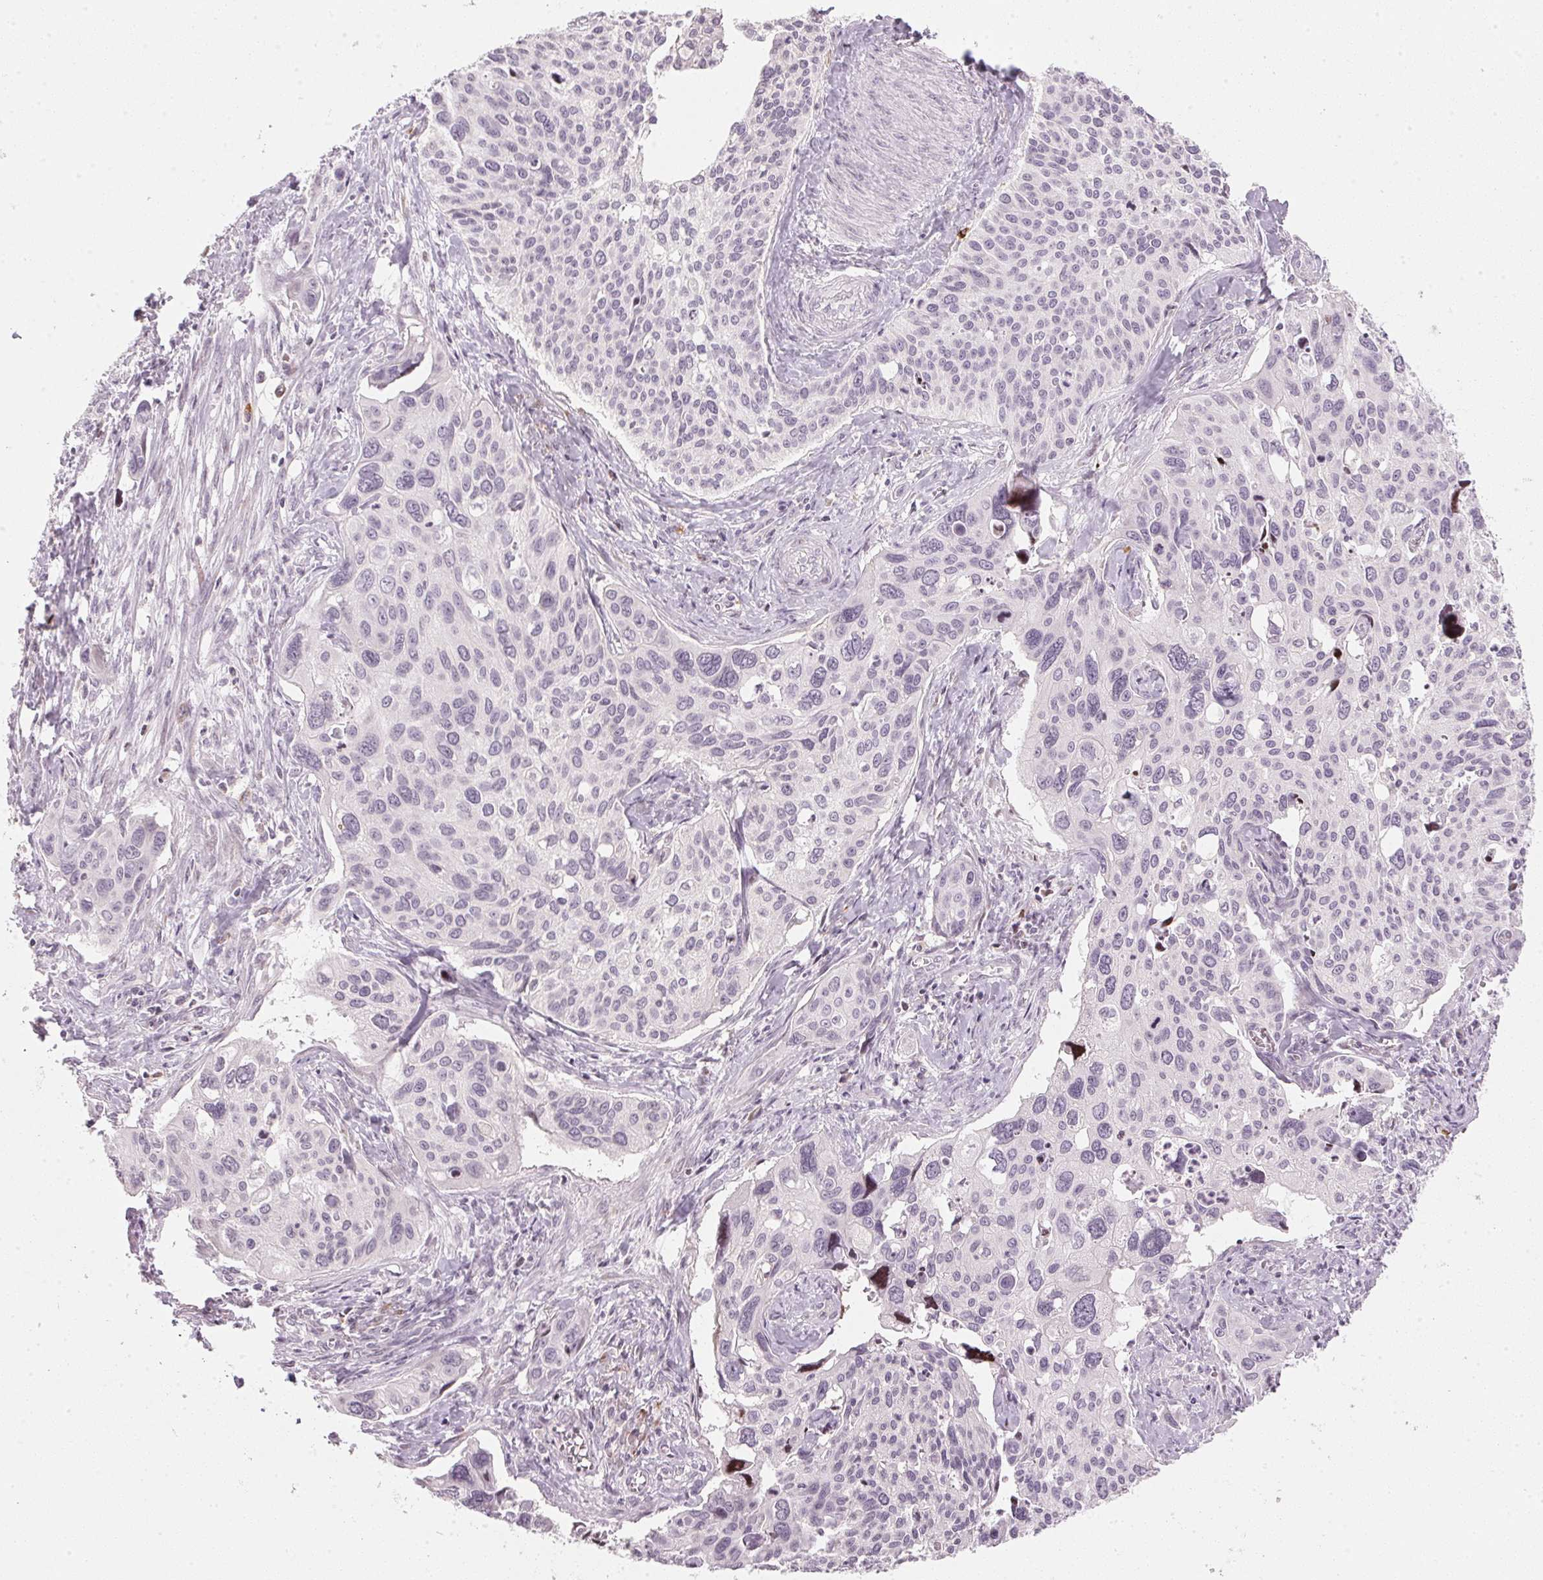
{"staining": {"intensity": "negative", "quantity": "none", "location": "none"}, "tissue": "cervical cancer", "cell_type": "Tumor cells", "image_type": "cancer", "snomed": [{"axis": "morphology", "description": "Squamous cell carcinoma, NOS"}, {"axis": "topography", "description": "Cervix"}], "caption": "Tumor cells show no significant positivity in squamous cell carcinoma (cervical).", "gene": "SFRP4", "patient": {"sex": "female", "age": 31}}